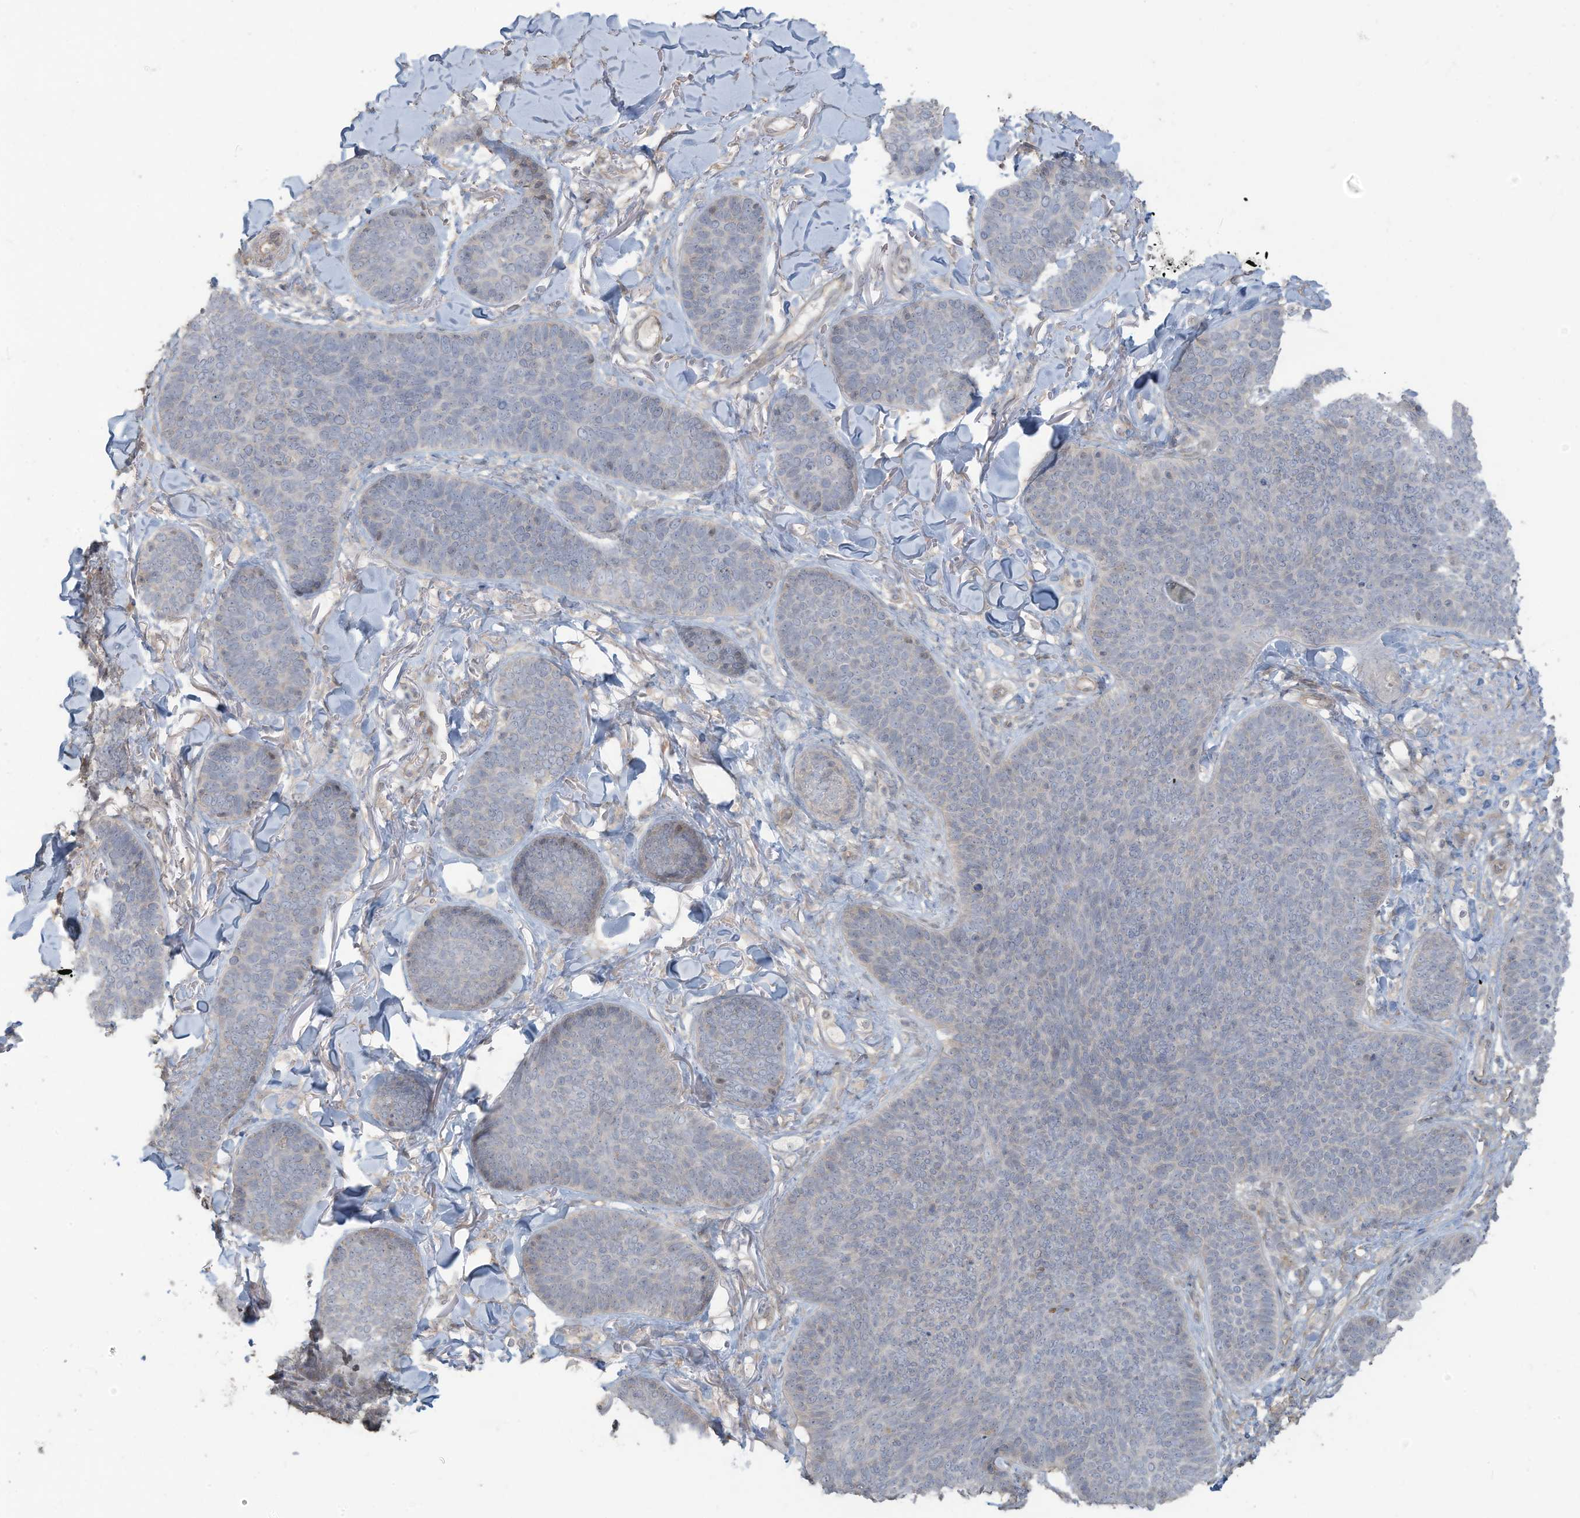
{"staining": {"intensity": "negative", "quantity": "none", "location": "none"}, "tissue": "skin cancer", "cell_type": "Tumor cells", "image_type": "cancer", "snomed": [{"axis": "morphology", "description": "Basal cell carcinoma"}, {"axis": "topography", "description": "Skin"}], "caption": "Micrograph shows no protein expression in tumor cells of skin basal cell carcinoma tissue.", "gene": "MAGIX", "patient": {"sex": "male", "age": 85}}